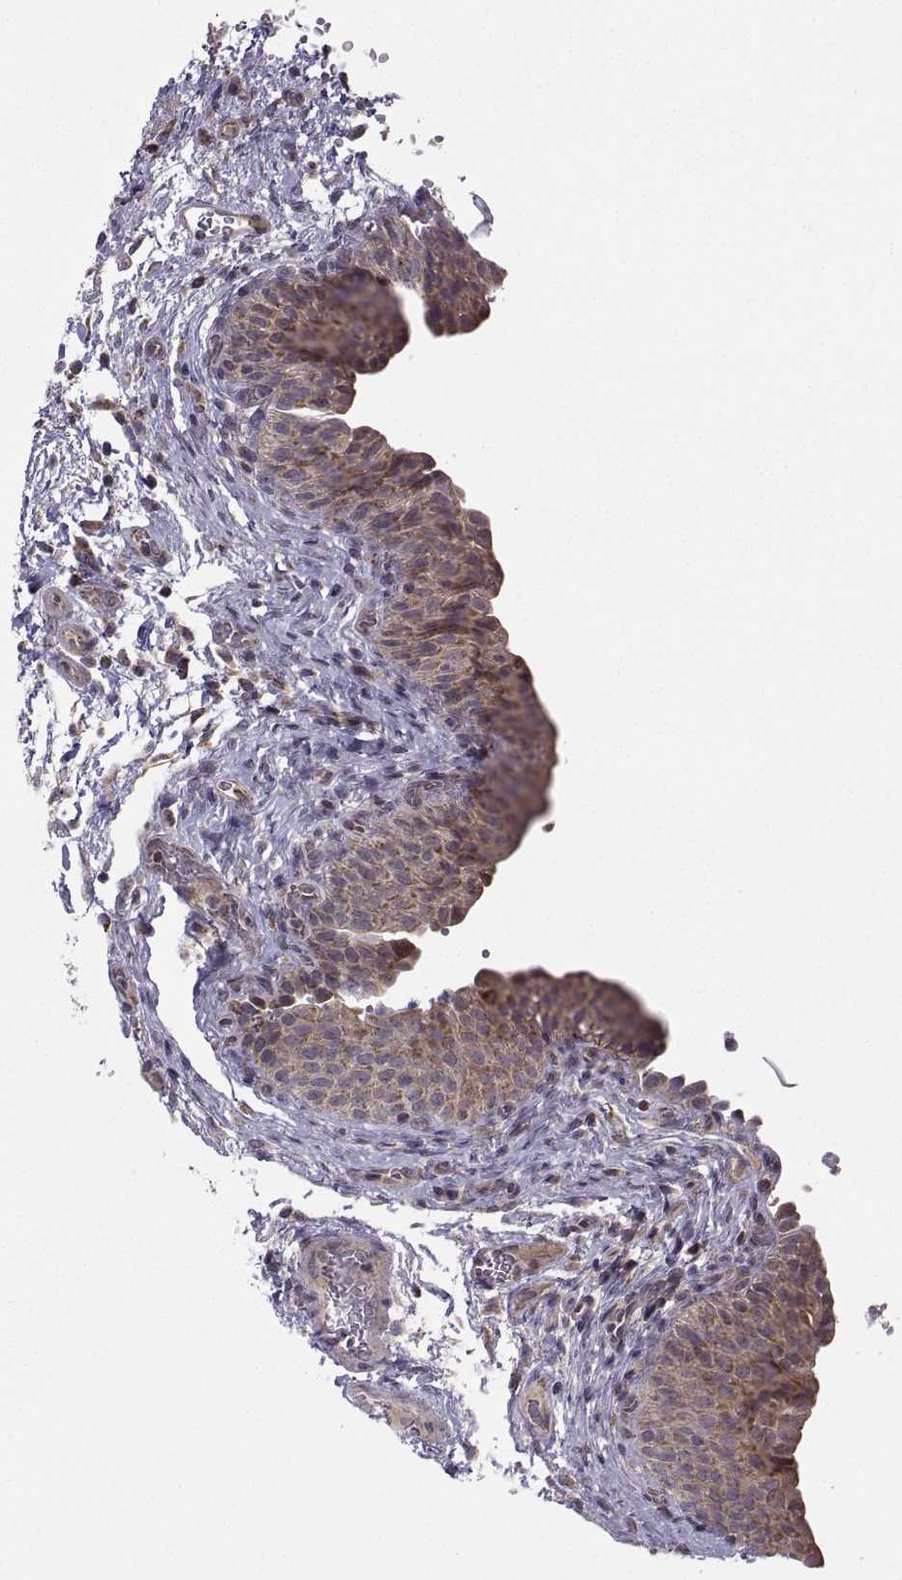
{"staining": {"intensity": "moderate", "quantity": ">75%", "location": "cytoplasmic/membranous"}, "tissue": "urinary bladder", "cell_type": "Urothelial cells", "image_type": "normal", "snomed": [{"axis": "morphology", "description": "Normal tissue, NOS"}, {"axis": "topography", "description": "Urinary bladder"}], "caption": "This histopathology image exhibits immunohistochemistry staining of unremarkable human urinary bladder, with medium moderate cytoplasmic/membranous expression in about >75% of urothelial cells.", "gene": "NECAB3", "patient": {"sex": "male", "age": 66}}